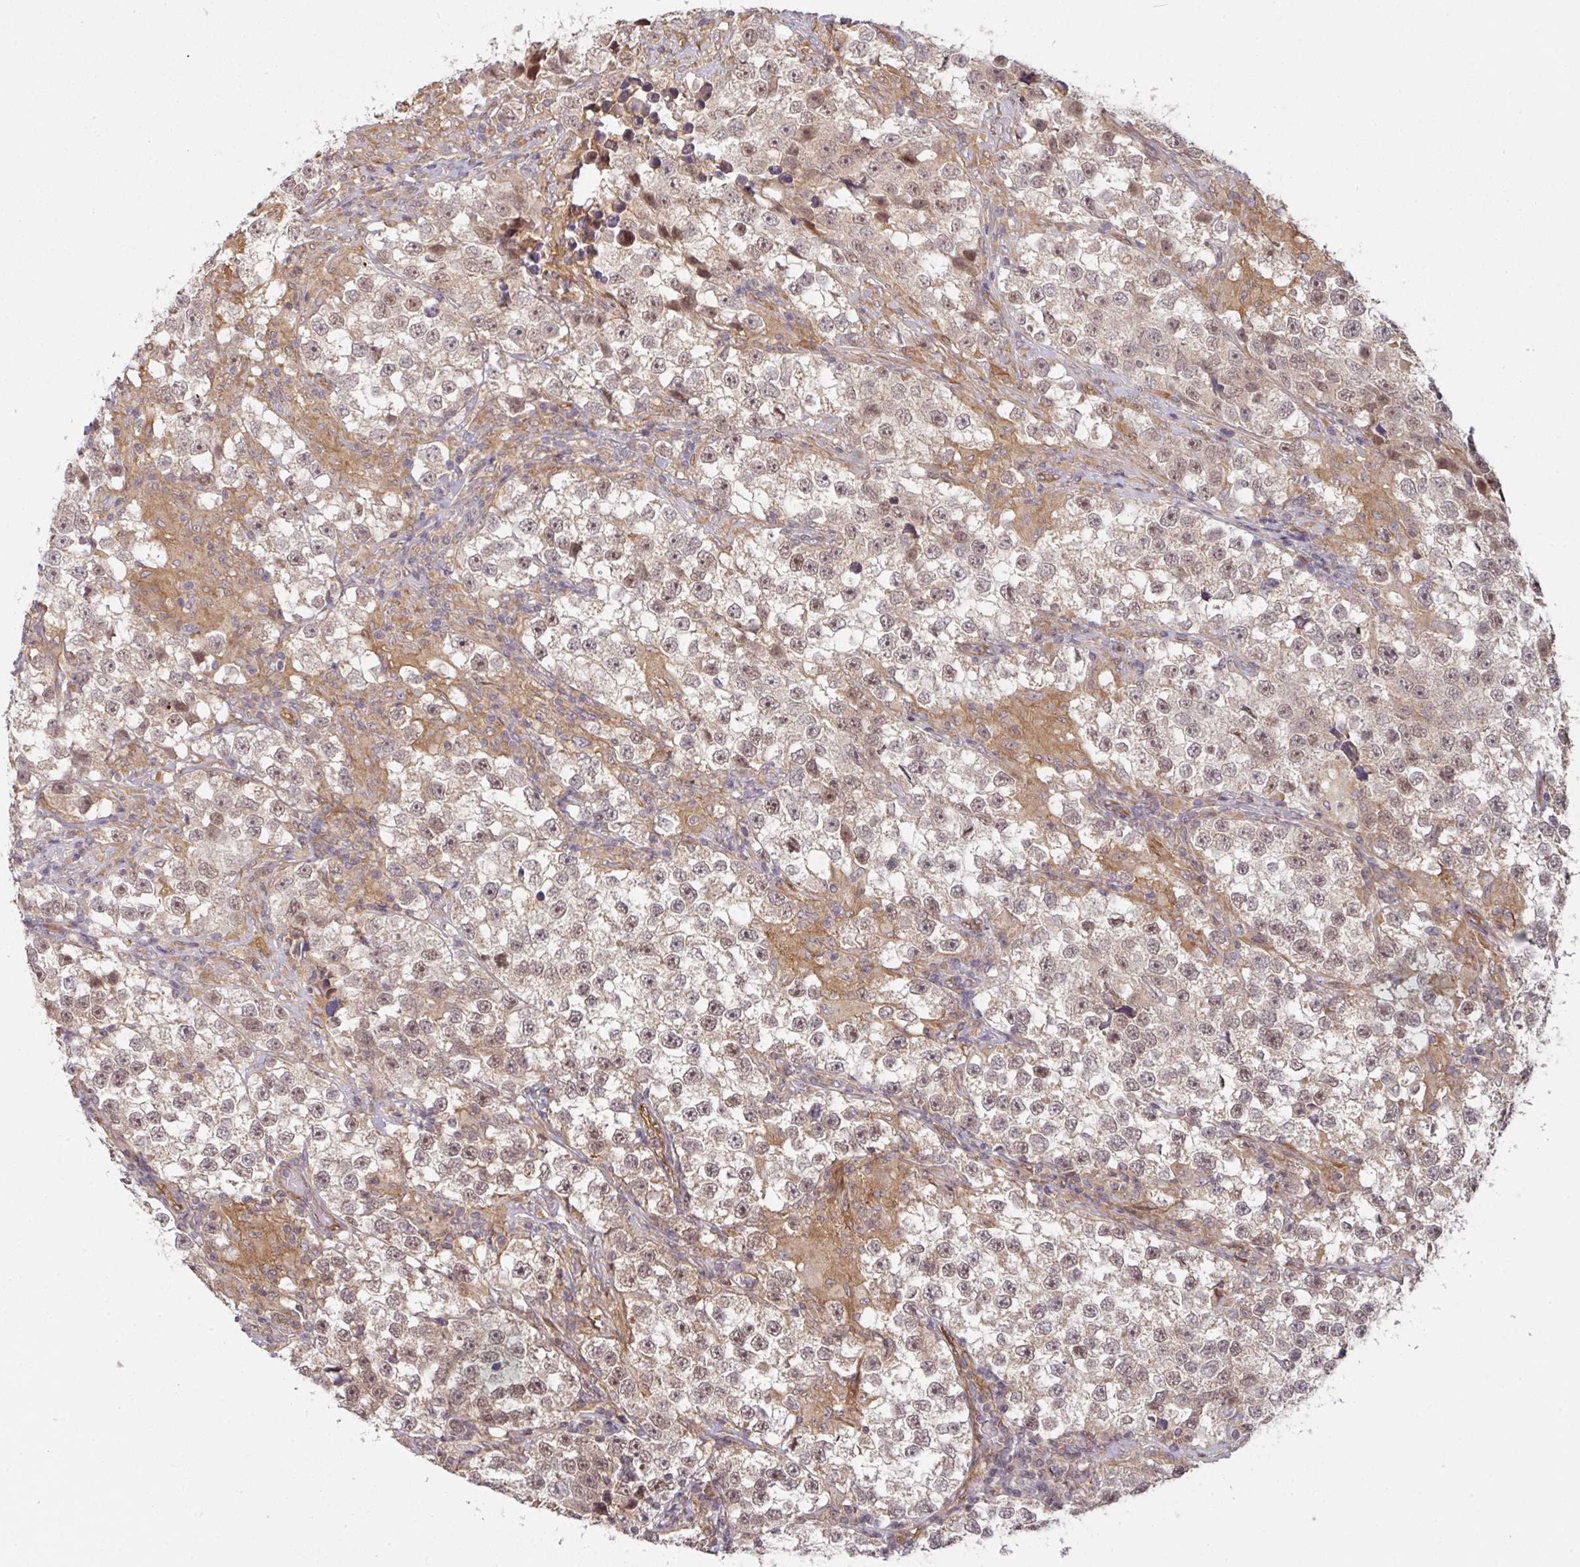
{"staining": {"intensity": "weak", "quantity": "25%-75%", "location": "cytoplasmic/membranous,nuclear"}, "tissue": "testis cancer", "cell_type": "Tumor cells", "image_type": "cancer", "snomed": [{"axis": "morphology", "description": "Seminoma, NOS"}, {"axis": "topography", "description": "Testis"}], "caption": "This image reveals testis cancer stained with immunohistochemistry to label a protein in brown. The cytoplasmic/membranous and nuclear of tumor cells show weak positivity for the protein. Nuclei are counter-stained blue.", "gene": "CYFIP2", "patient": {"sex": "male", "age": 46}}